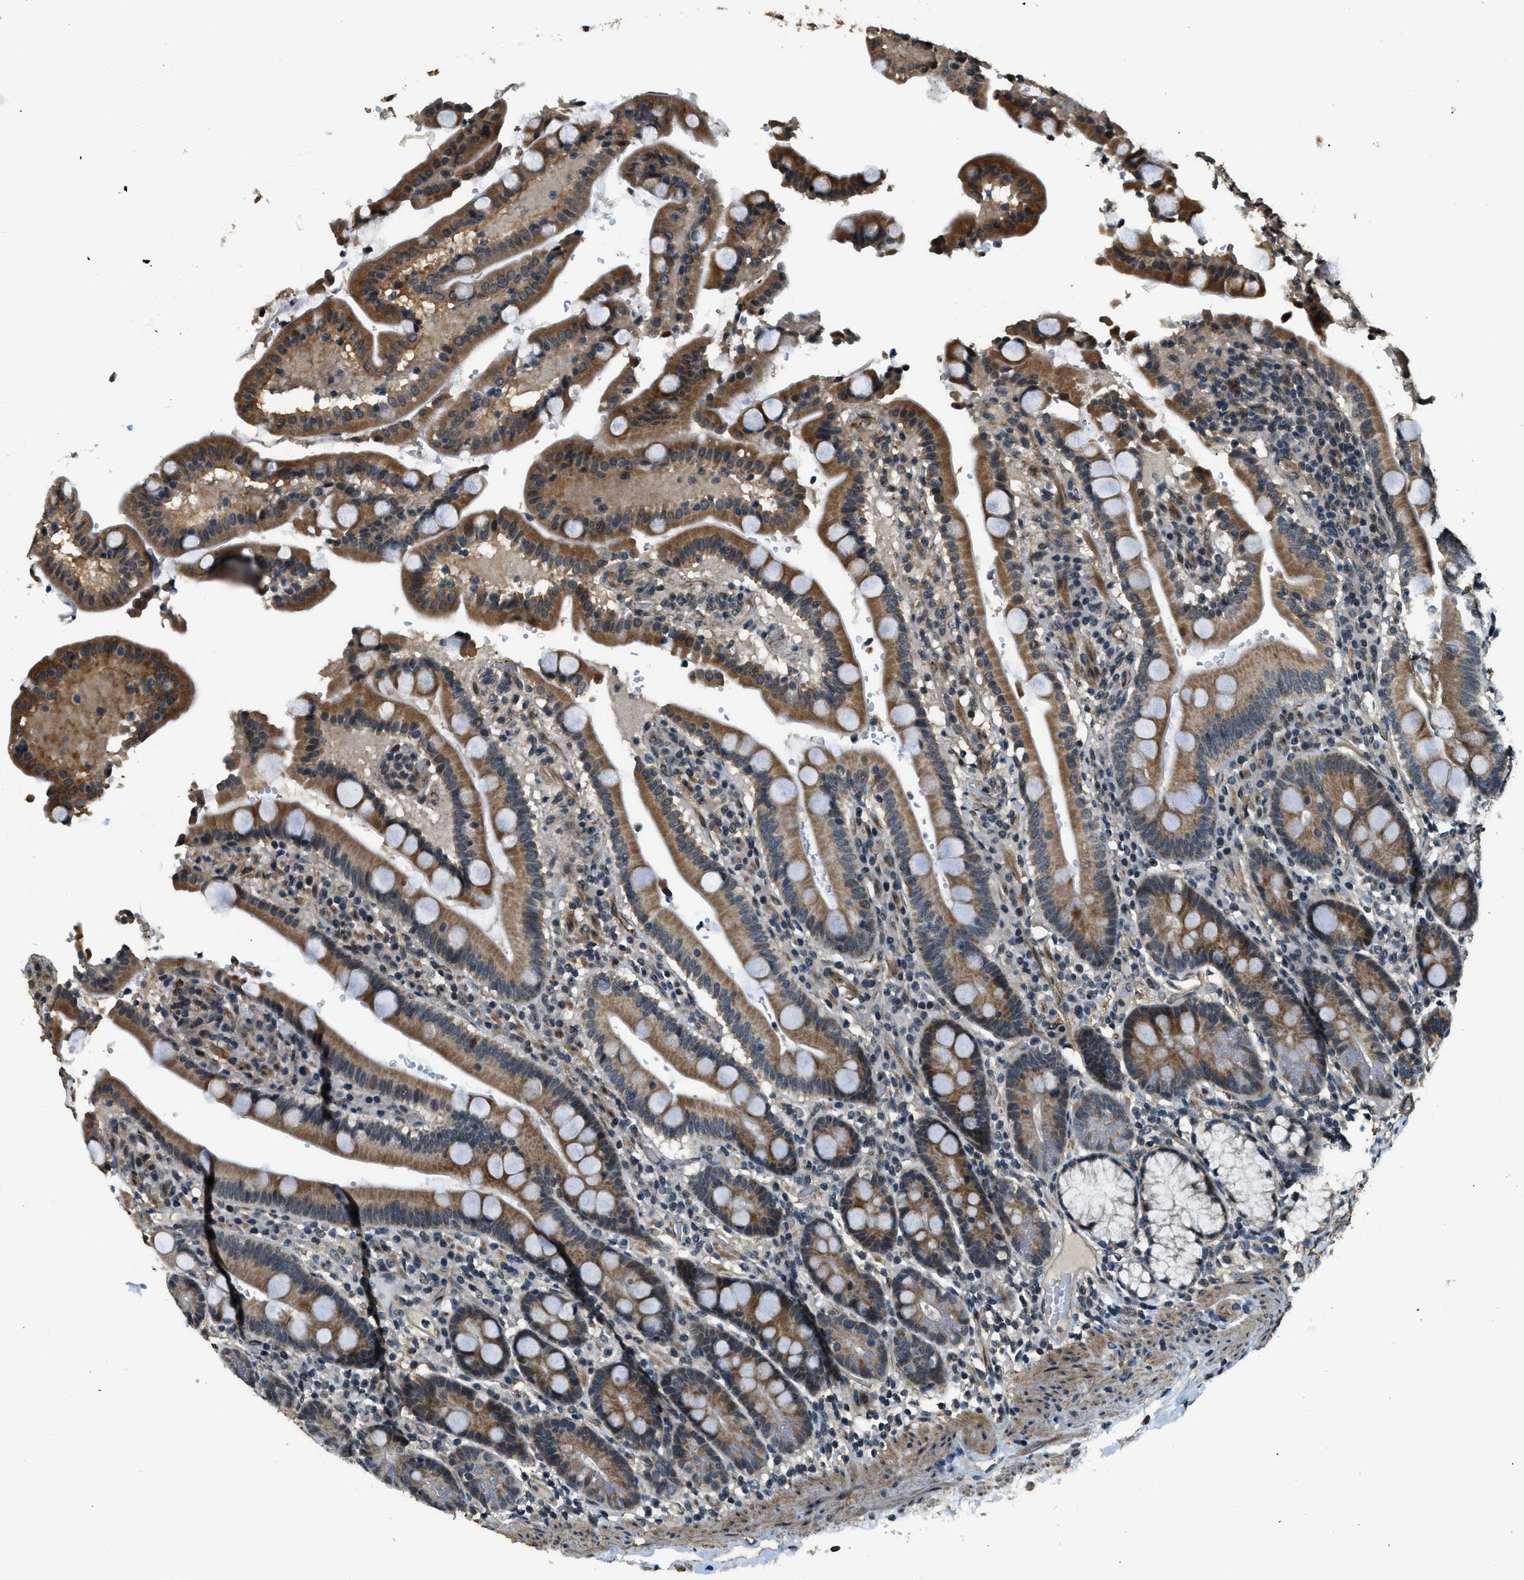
{"staining": {"intensity": "strong", "quantity": ">75%", "location": "cytoplasmic/membranous"}, "tissue": "duodenum", "cell_type": "Glandular cells", "image_type": "normal", "snomed": [{"axis": "morphology", "description": "Normal tissue, NOS"}, {"axis": "topography", "description": "Small intestine, NOS"}], "caption": "High-magnification brightfield microscopy of unremarkable duodenum stained with DAB (brown) and counterstained with hematoxylin (blue). glandular cells exhibit strong cytoplasmic/membranous staining is appreciated in about>75% of cells. The staining was performed using DAB (3,3'-diaminobenzidine), with brown indicating positive protein expression. Nuclei are stained blue with hematoxylin.", "gene": "MED21", "patient": {"sex": "female", "age": 71}}